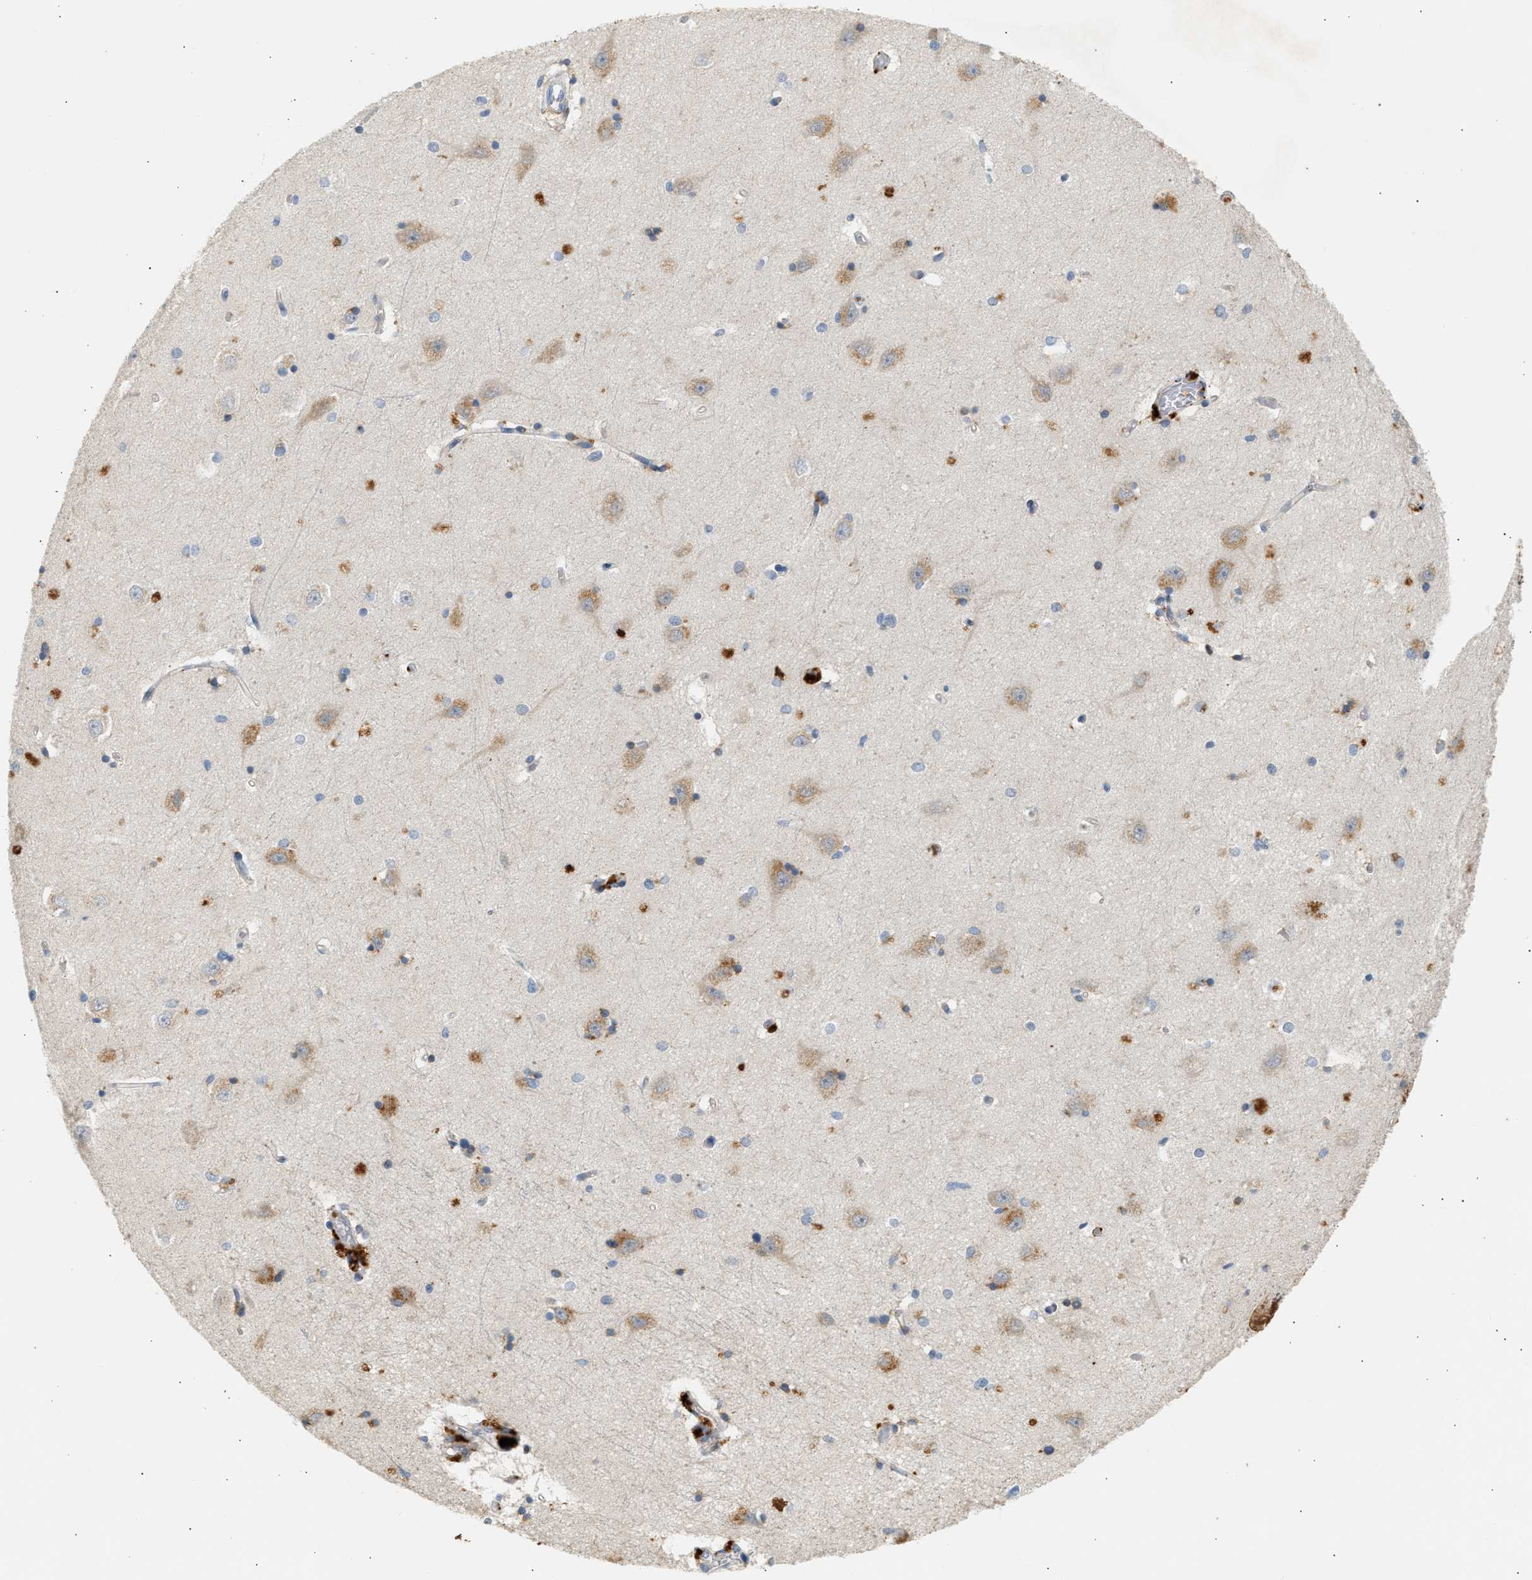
{"staining": {"intensity": "moderate", "quantity": "<25%", "location": "cytoplasmic/membranous"}, "tissue": "hippocampus", "cell_type": "Glial cells", "image_type": "normal", "snomed": [{"axis": "morphology", "description": "Normal tissue, NOS"}, {"axis": "topography", "description": "Hippocampus"}], "caption": "Moderate cytoplasmic/membranous staining is seen in approximately <25% of glial cells in unremarkable hippocampus. (Stains: DAB (3,3'-diaminobenzidine) in brown, nuclei in blue, Microscopy: brightfield microscopy at high magnification).", "gene": "ENTHD1", "patient": {"sex": "male", "age": 45}}